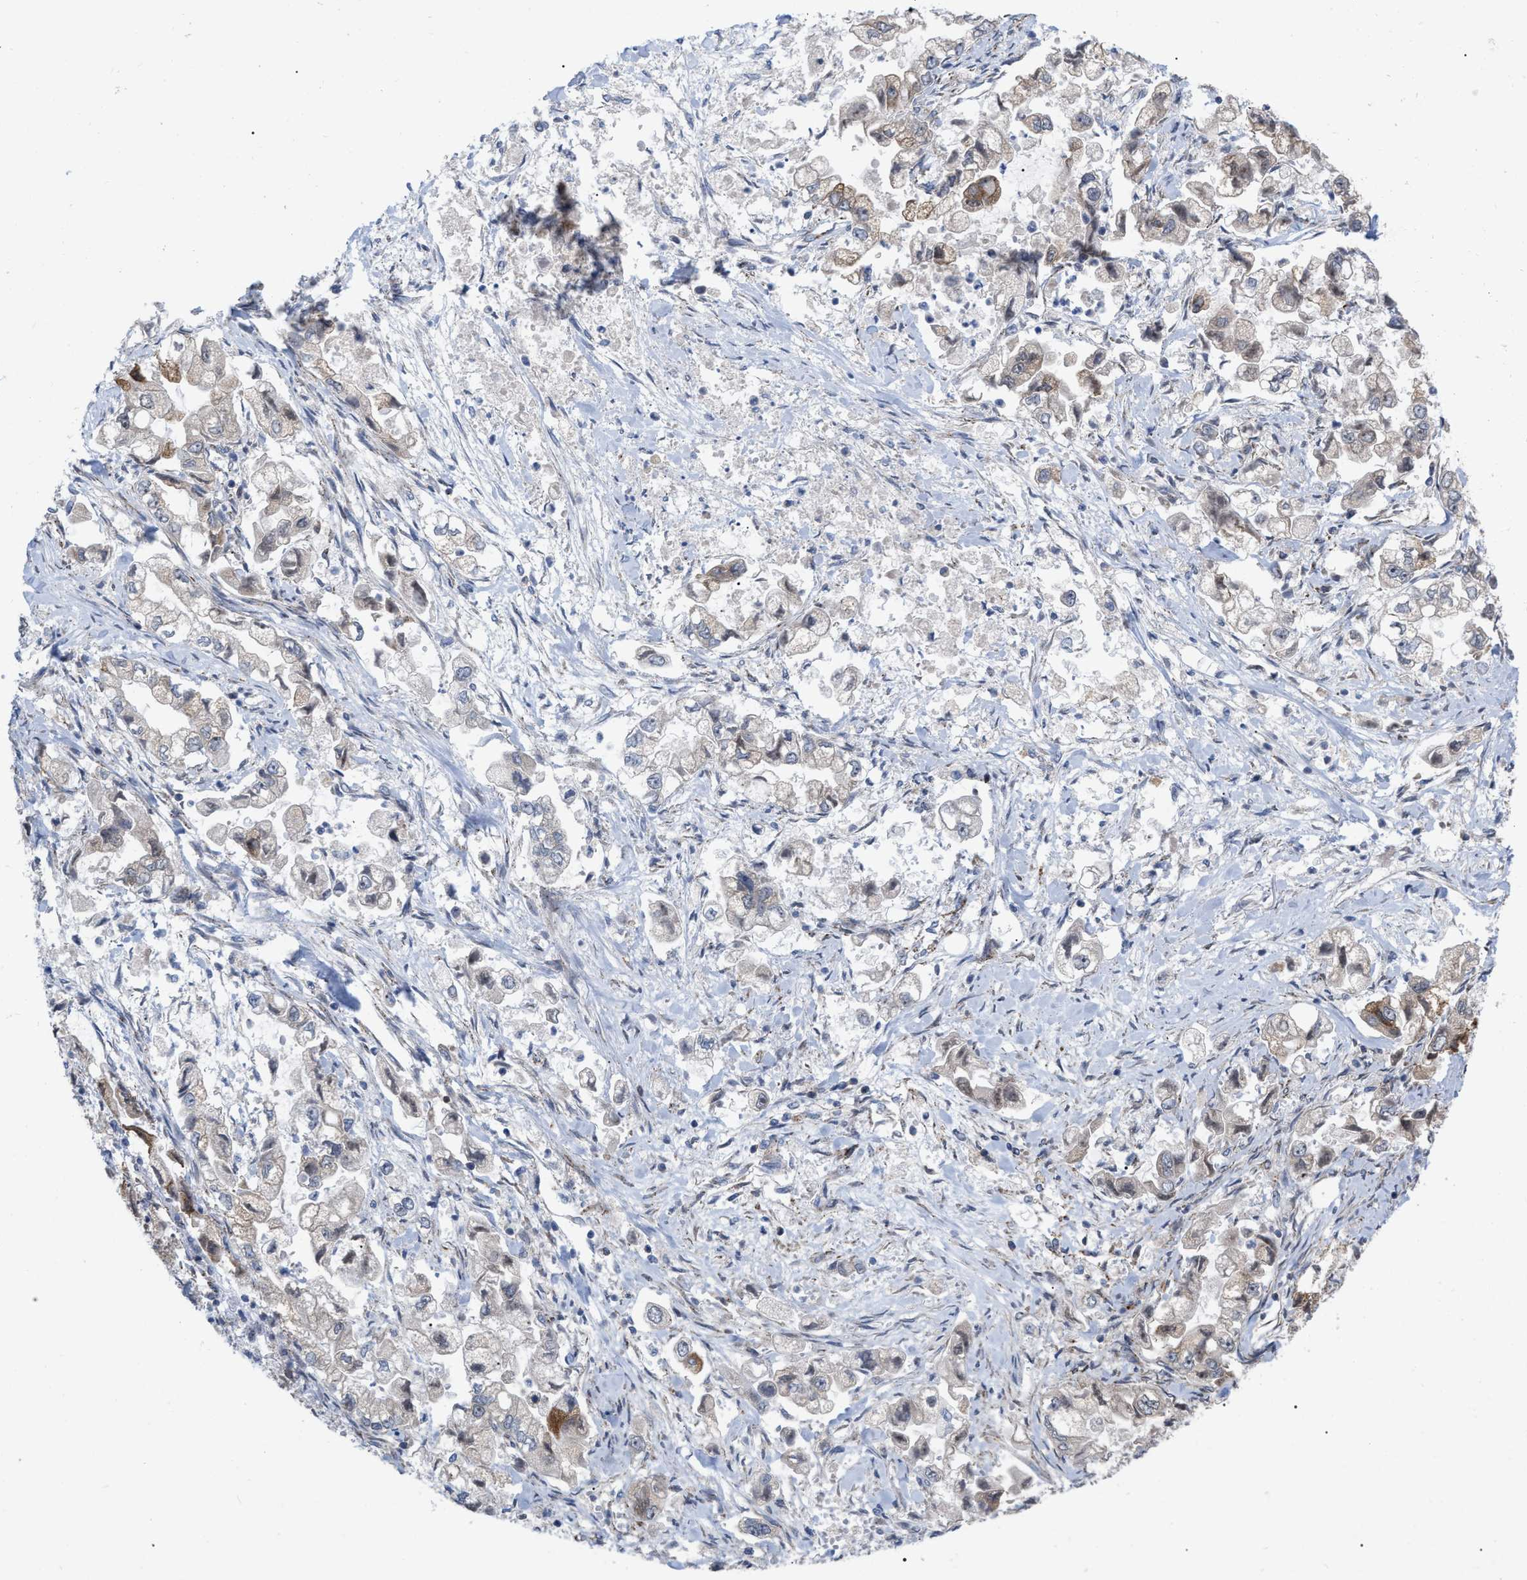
{"staining": {"intensity": "moderate", "quantity": "<25%", "location": "cytoplasmic/membranous"}, "tissue": "stomach cancer", "cell_type": "Tumor cells", "image_type": "cancer", "snomed": [{"axis": "morphology", "description": "Normal tissue, NOS"}, {"axis": "morphology", "description": "Adenocarcinoma, NOS"}, {"axis": "topography", "description": "Stomach"}], "caption": "High-power microscopy captured an immunohistochemistry (IHC) histopathology image of adenocarcinoma (stomach), revealing moderate cytoplasmic/membranous positivity in about <25% of tumor cells. Using DAB (3,3'-diaminobenzidine) (brown) and hematoxylin (blue) stains, captured at high magnification using brightfield microscopy.", "gene": "UPF1", "patient": {"sex": "male", "age": 62}}